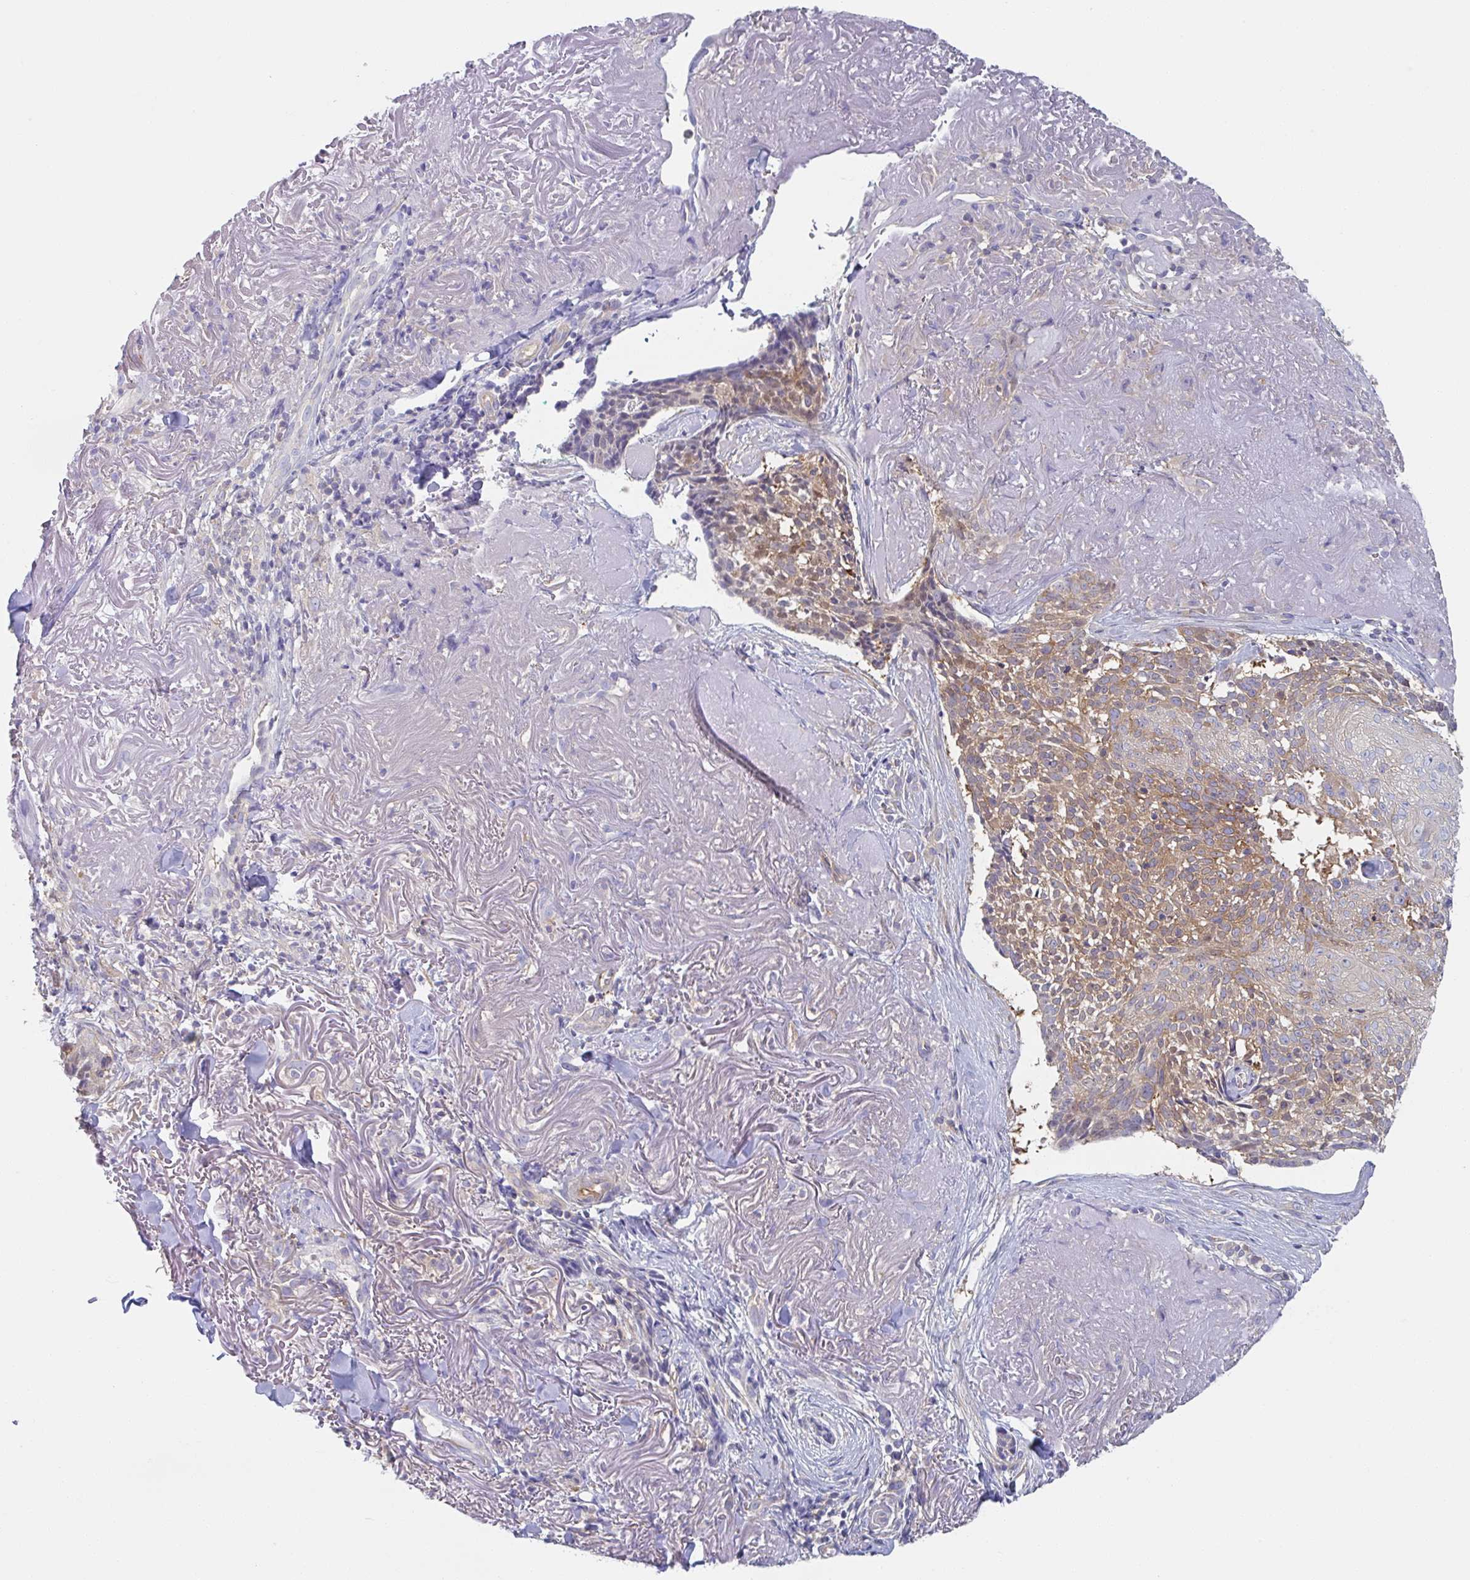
{"staining": {"intensity": "moderate", "quantity": ">75%", "location": "cytoplasmic/membranous"}, "tissue": "skin cancer", "cell_type": "Tumor cells", "image_type": "cancer", "snomed": [{"axis": "morphology", "description": "Basal cell carcinoma"}, {"axis": "topography", "description": "Skin"}, {"axis": "topography", "description": "Skin of face"}], "caption": "IHC (DAB (3,3'-diaminobenzidine)) staining of basal cell carcinoma (skin) shows moderate cytoplasmic/membranous protein staining in about >75% of tumor cells.", "gene": "AMPD2", "patient": {"sex": "female", "age": 95}}